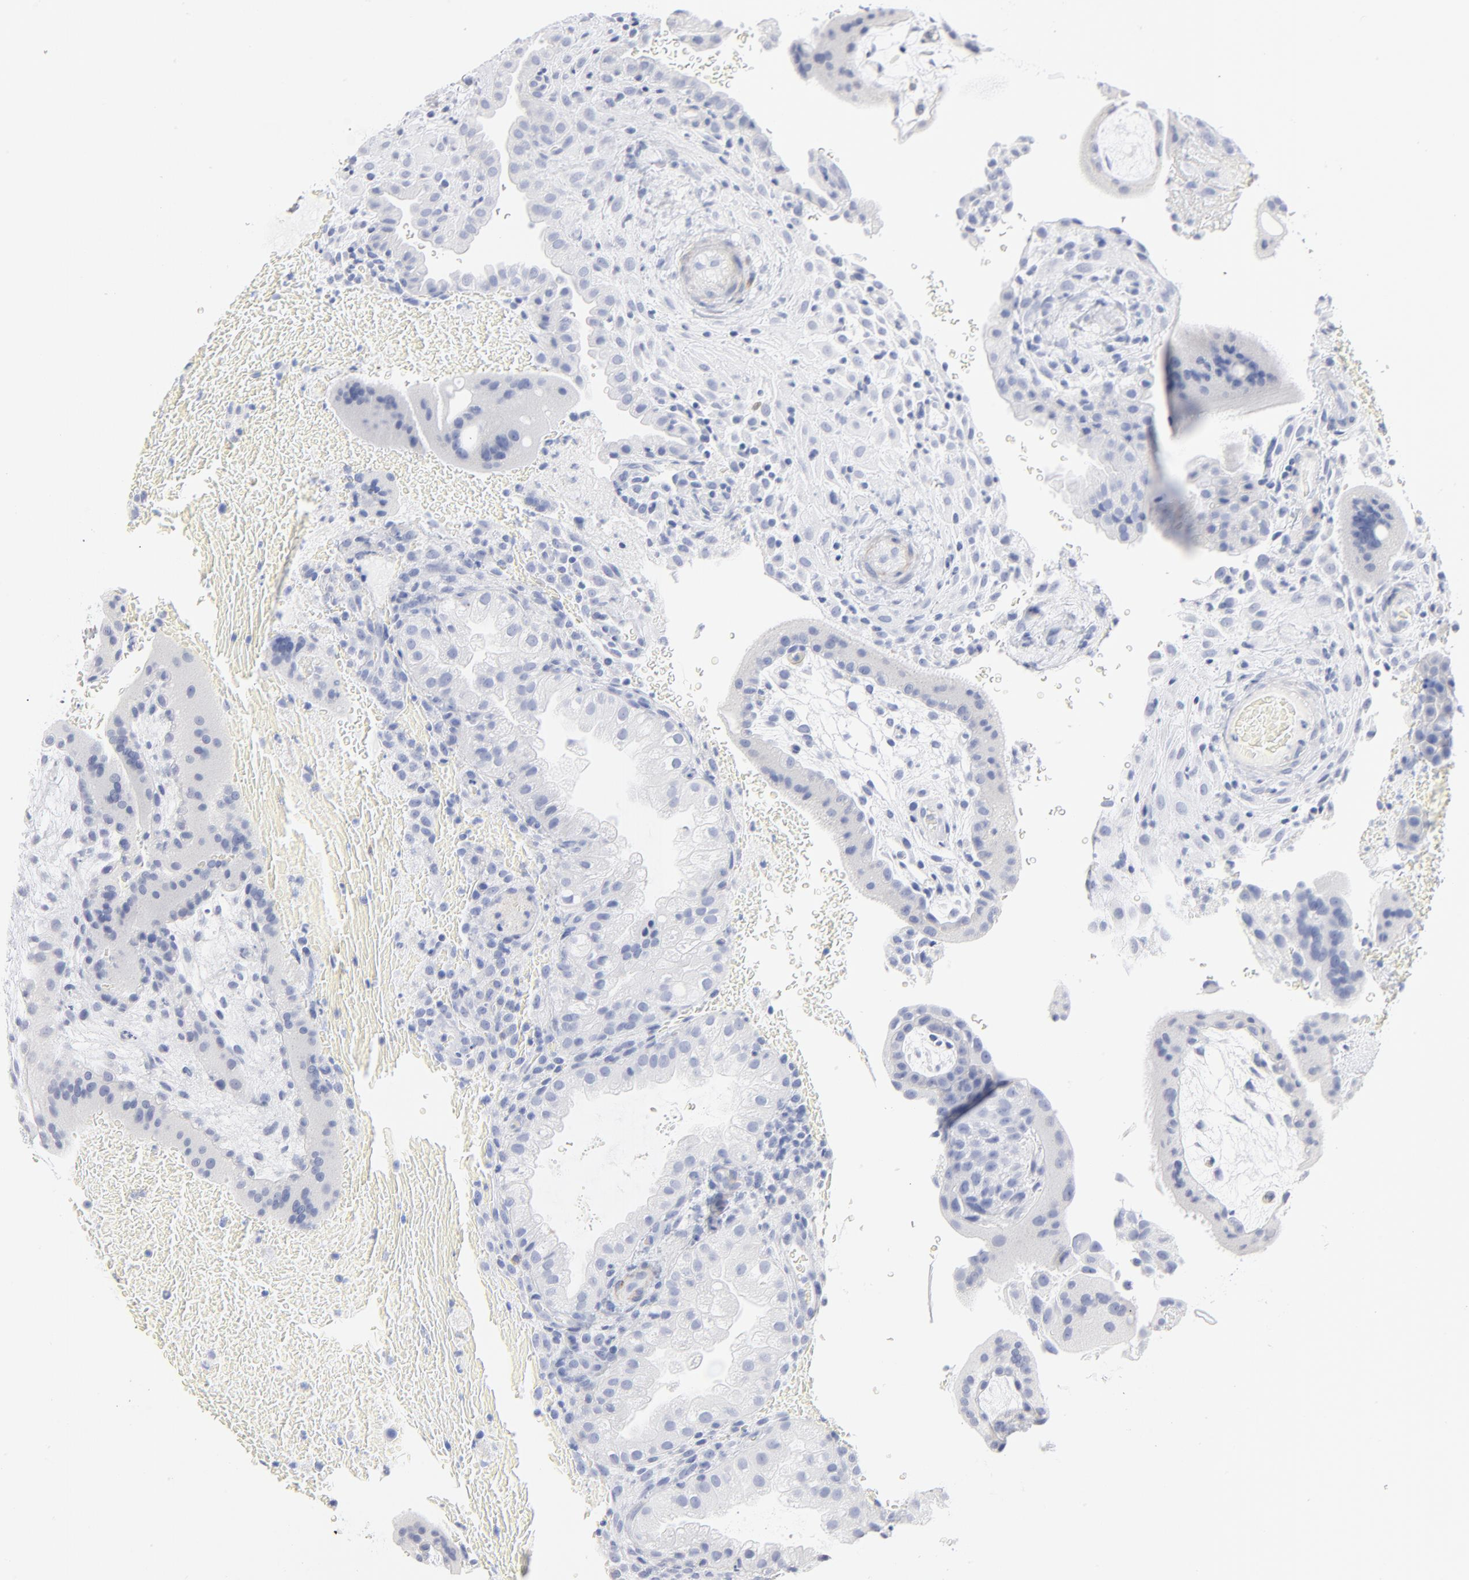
{"staining": {"intensity": "negative", "quantity": "none", "location": "none"}, "tissue": "placenta", "cell_type": "Decidual cells", "image_type": "normal", "snomed": [{"axis": "morphology", "description": "Normal tissue, NOS"}, {"axis": "topography", "description": "Placenta"}], "caption": "Micrograph shows no significant protein positivity in decidual cells of unremarkable placenta.", "gene": "AGTR1", "patient": {"sex": "female", "age": 19}}